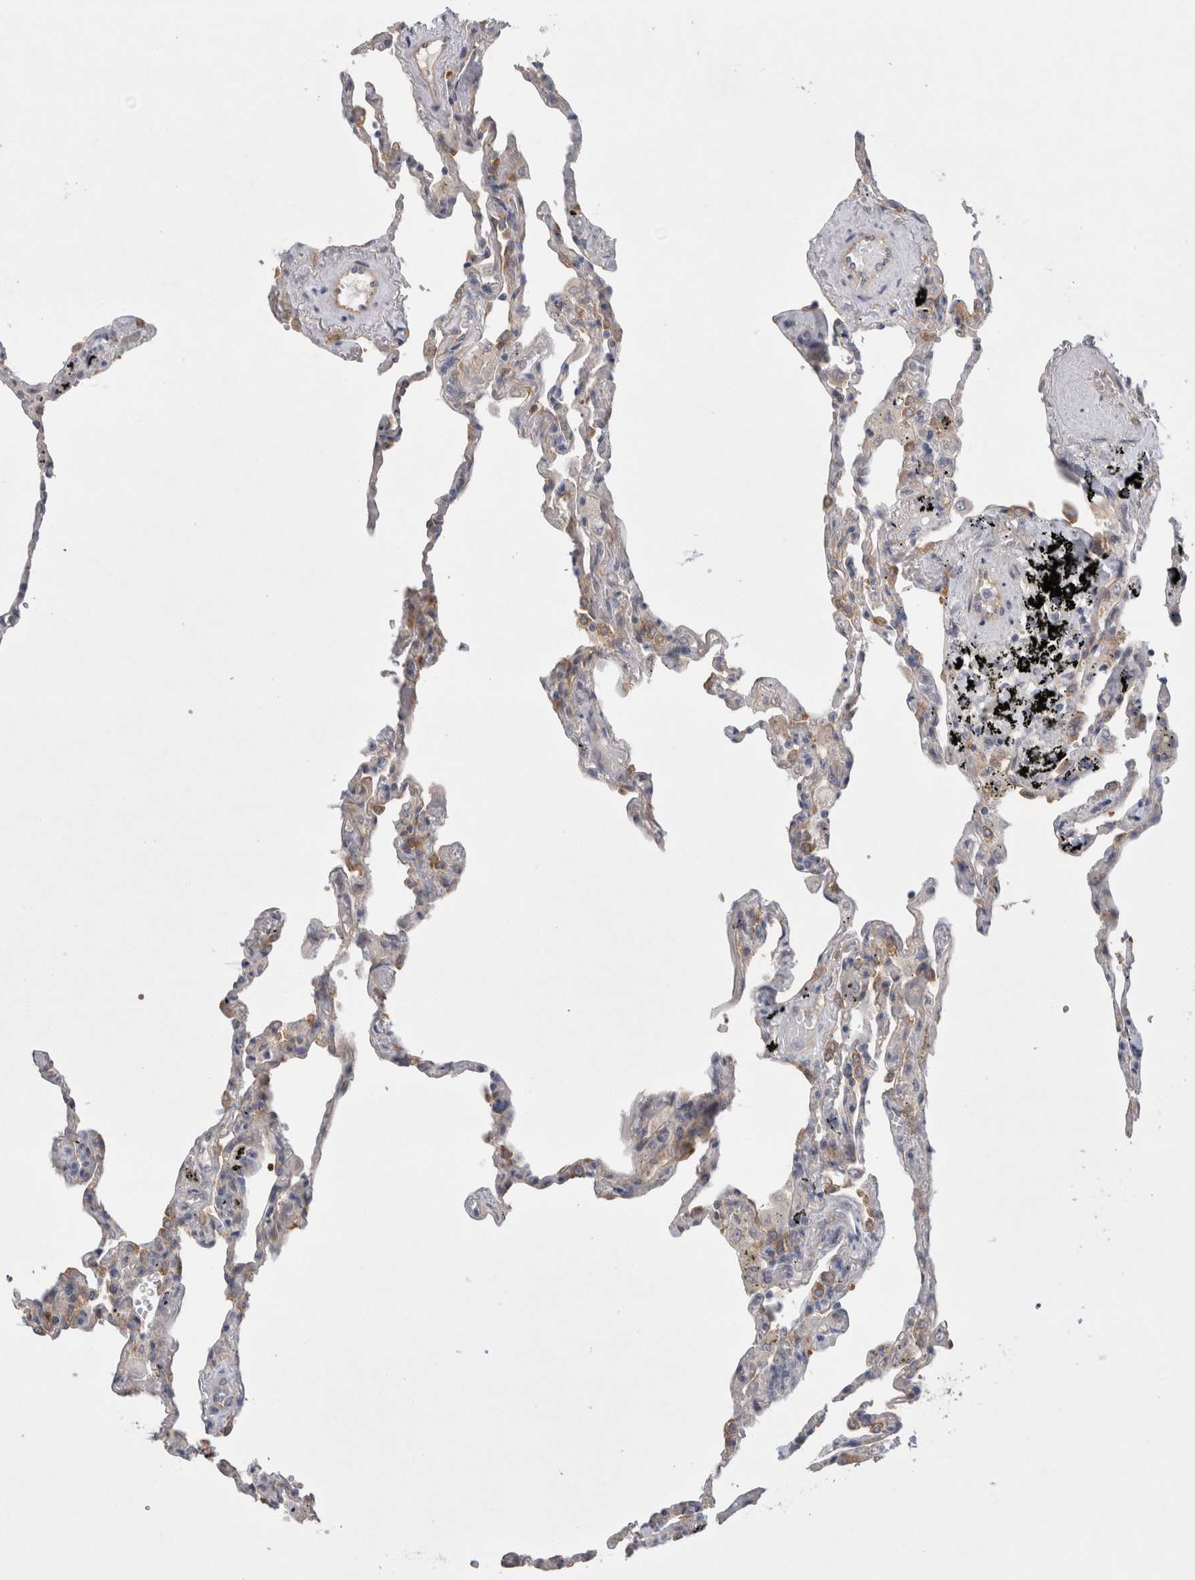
{"staining": {"intensity": "moderate", "quantity": "<25%", "location": "cytoplasmic/membranous"}, "tissue": "lung", "cell_type": "Alveolar cells", "image_type": "normal", "snomed": [{"axis": "morphology", "description": "Normal tissue, NOS"}, {"axis": "topography", "description": "Lung"}], "caption": "Immunohistochemistry (IHC) photomicrograph of benign lung: lung stained using immunohistochemistry demonstrates low levels of moderate protein expression localized specifically in the cytoplasmic/membranous of alveolar cells, appearing as a cytoplasmic/membranous brown color.", "gene": "WIPF2", "patient": {"sex": "male", "age": 59}}